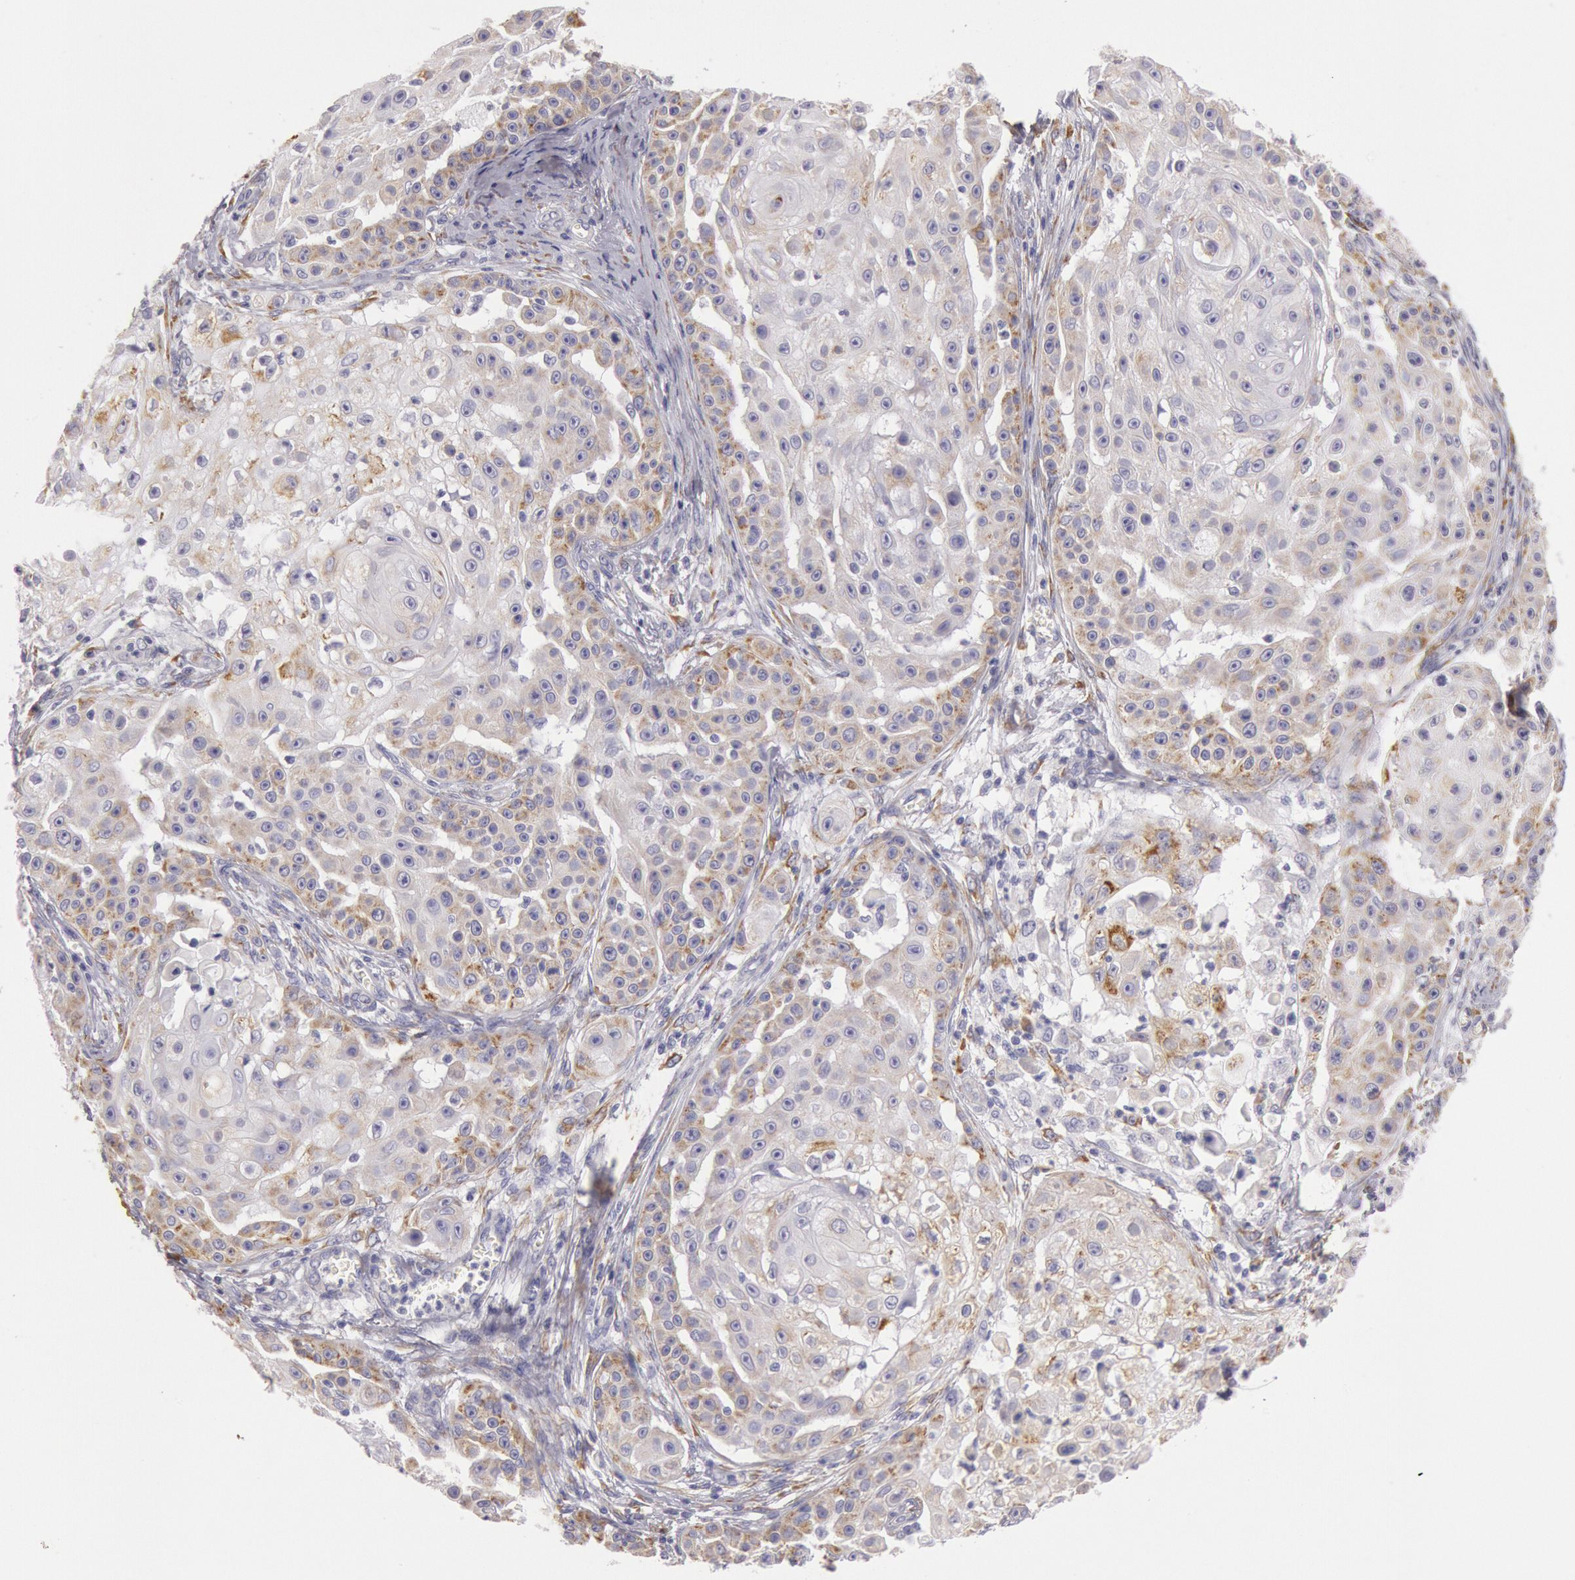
{"staining": {"intensity": "weak", "quantity": ">75%", "location": "cytoplasmic/membranous"}, "tissue": "skin cancer", "cell_type": "Tumor cells", "image_type": "cancer", "snomed": [{"axis": "morphology", "description": "Squamous cell carcinoma, NOS"}, {"axis": "topography", "description": "Skin"}], "caption": "A brown stain shows weak cytoplasmic/membranous staining of a protein in skin squamous cell carcinoma tumor cells.", "gene": "CIDEB", "patient": {"sex": "female", "age": 57}}